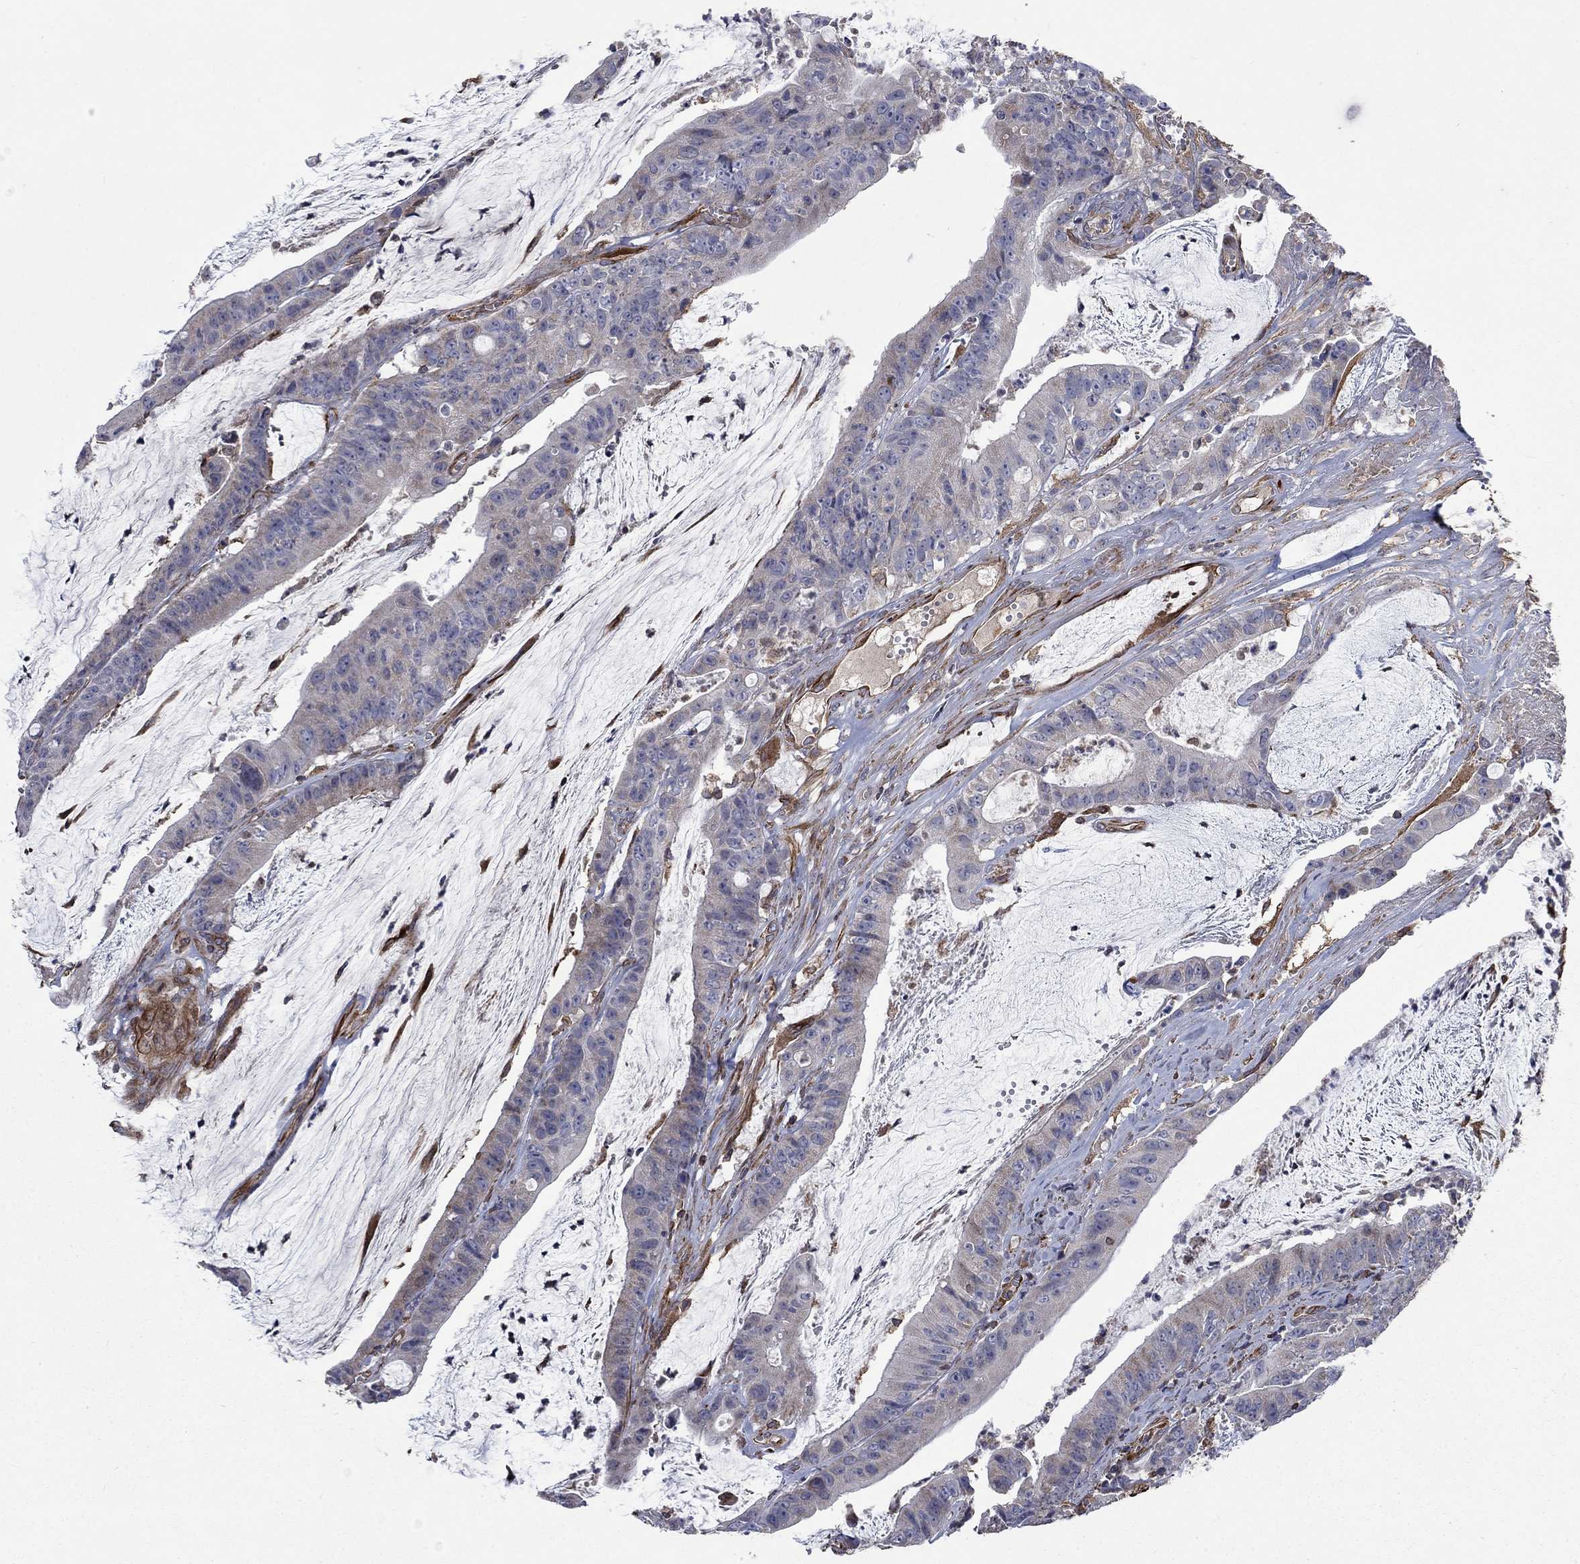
{"staining": {"intensity": "negative", "quantity": "none", "location": "none"}, "tissue": "colorectal cancer", "cell_type": "Tumor cells", "image_type": "cancer", "snomed": [{"axis": "morphology", "description": "Adenocarcinoma, NOS"}, {"axis": "topography", "description": "Colon"}], "caption": "A high-resolution image shows immunohistochemistry staining of colorectal cancer (adenocarcinoma), which demonstrates no significant expression in tumor cells.", "gene": "NDUFC1", "patient": {"sex": "female", "age": 69}}